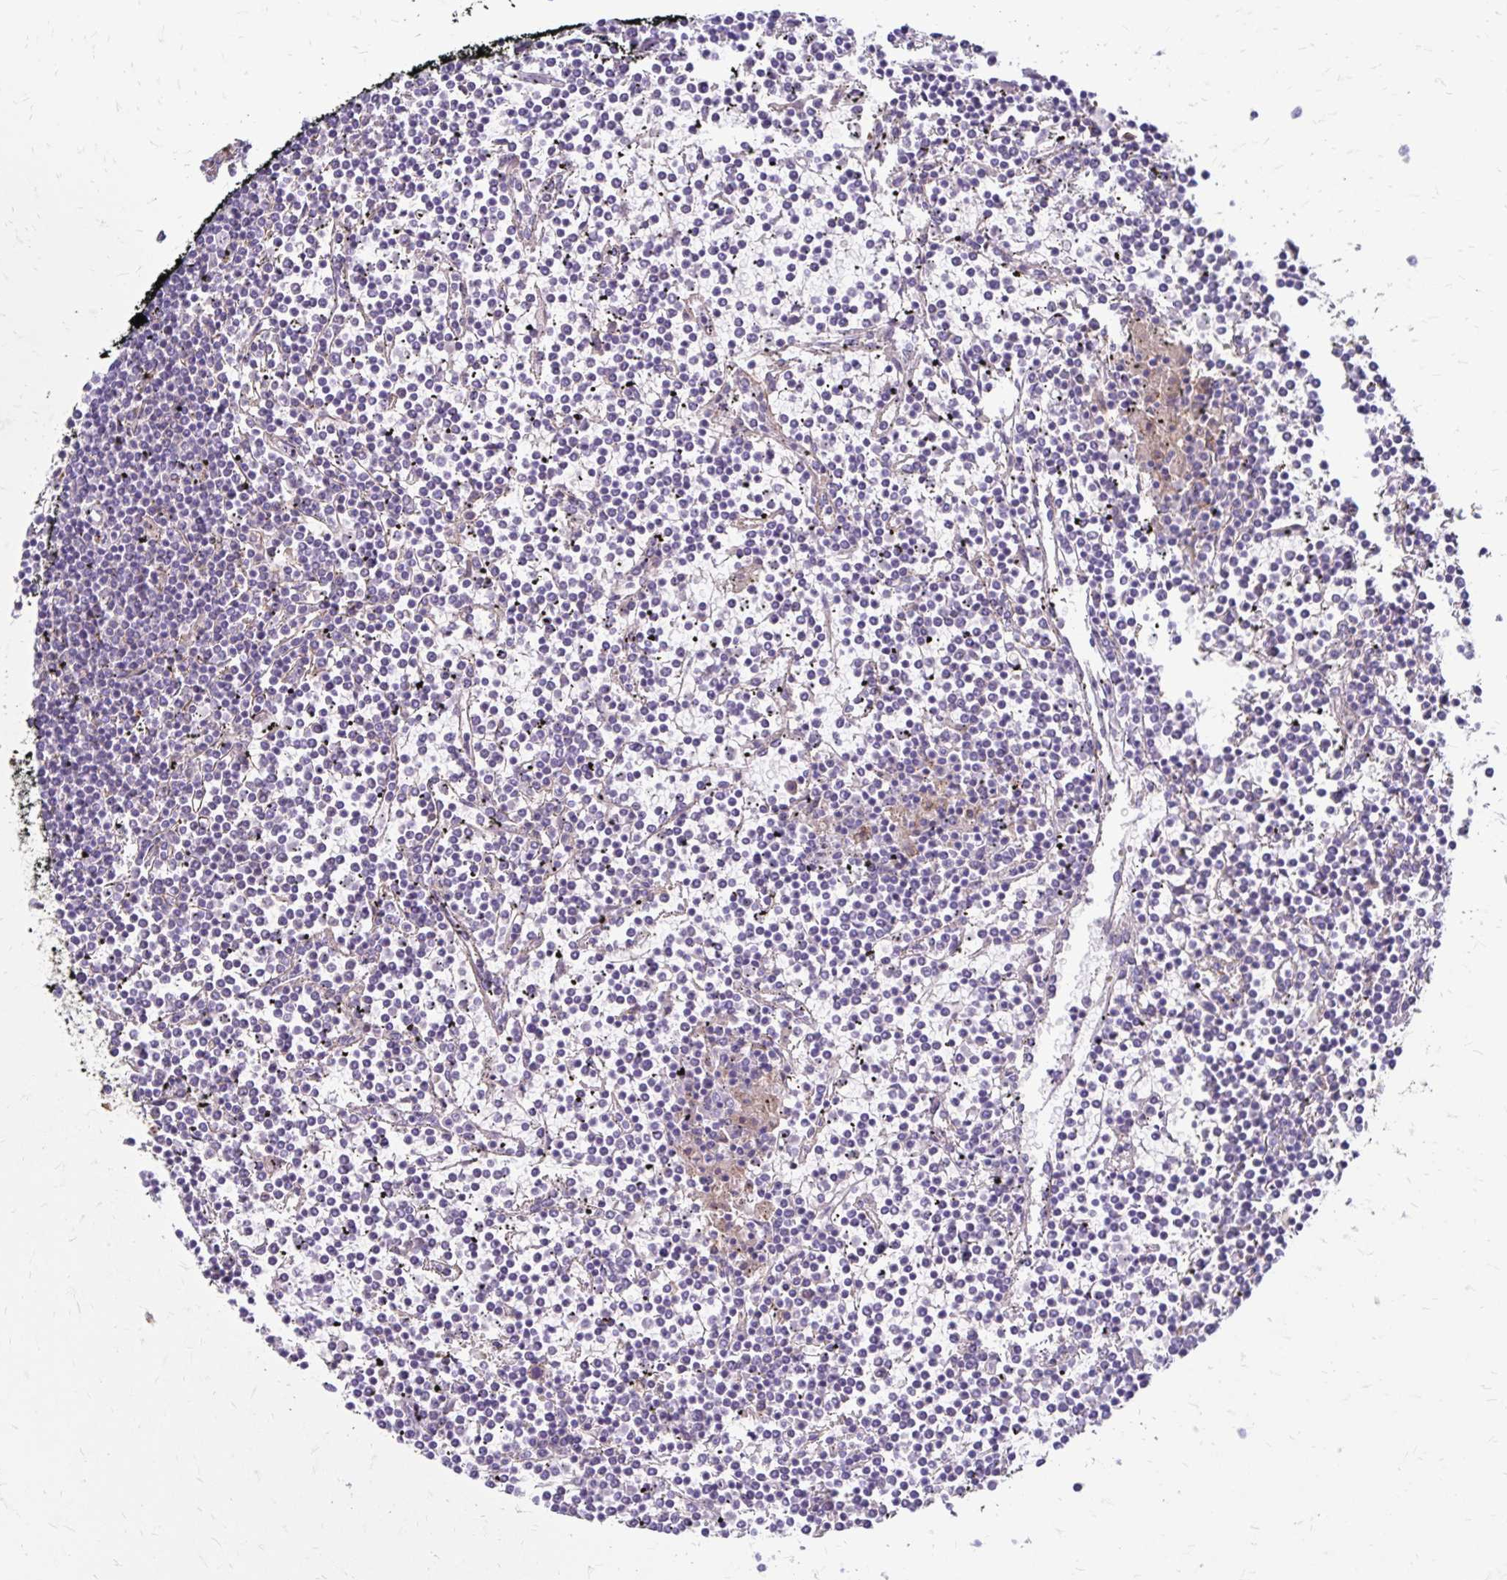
{"staining": {"intensity": "negative", "quantity": "none", "location": "none"}, "tissue": "lymphoma", "cell_type": "Tumor cells", "image_type": "cancer", "snomed": [{"axis": "morphology", "description": "Malignant lymphoma, non-Hodgkin's type, Low grade"}, {"axis": "topography", "description": "Spleen"}], "caption": "DAB immunohistochemical staining of malignant lymphoma, non-Hodgkin's type (low-grade) reveals no significant staining in tumor cells.", "gene": "TNS3", "patient": {"sex": "female", "age": 19}}